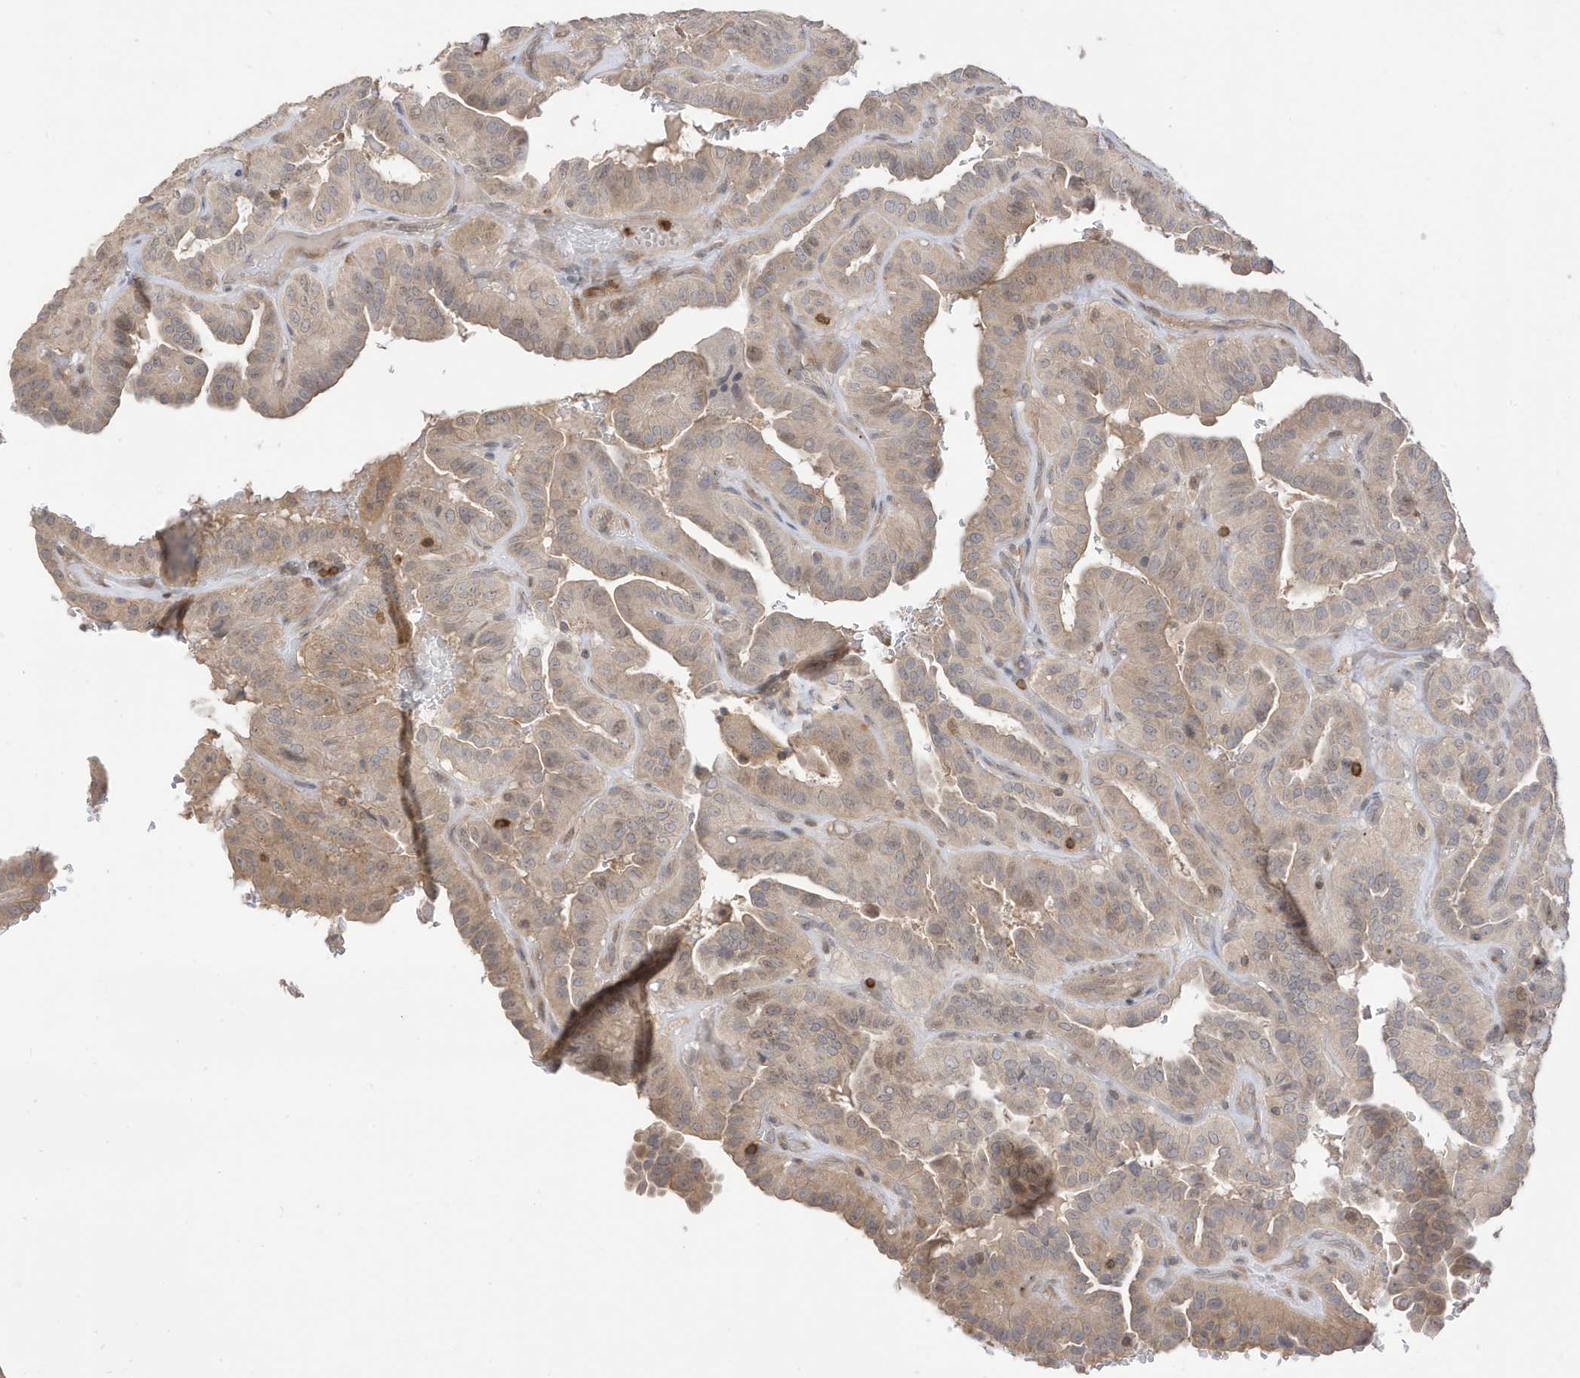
{"staining": {"intensity": "weak", "quantity": ">75%", "location": "cytoplasmic/membranous"}, "tissue": "thyroid cancer", "cell_type": "Tumor cells", "image_type": "cancer", "snomed": [{"axis": "morphology", "description": "Papillary adenocarcinoma, NOS"}, {"axis": "topography", "description": "Thyroid gland"}], "caption": "Protein expression by immunohistochemistry shows weak cytoplasmic/membranous positivity in about >75% of tumor cells in thyroid papillary adenocarcinoma.", "gene": "TAB3", "patient": {"sex": "male", "age": 77}}